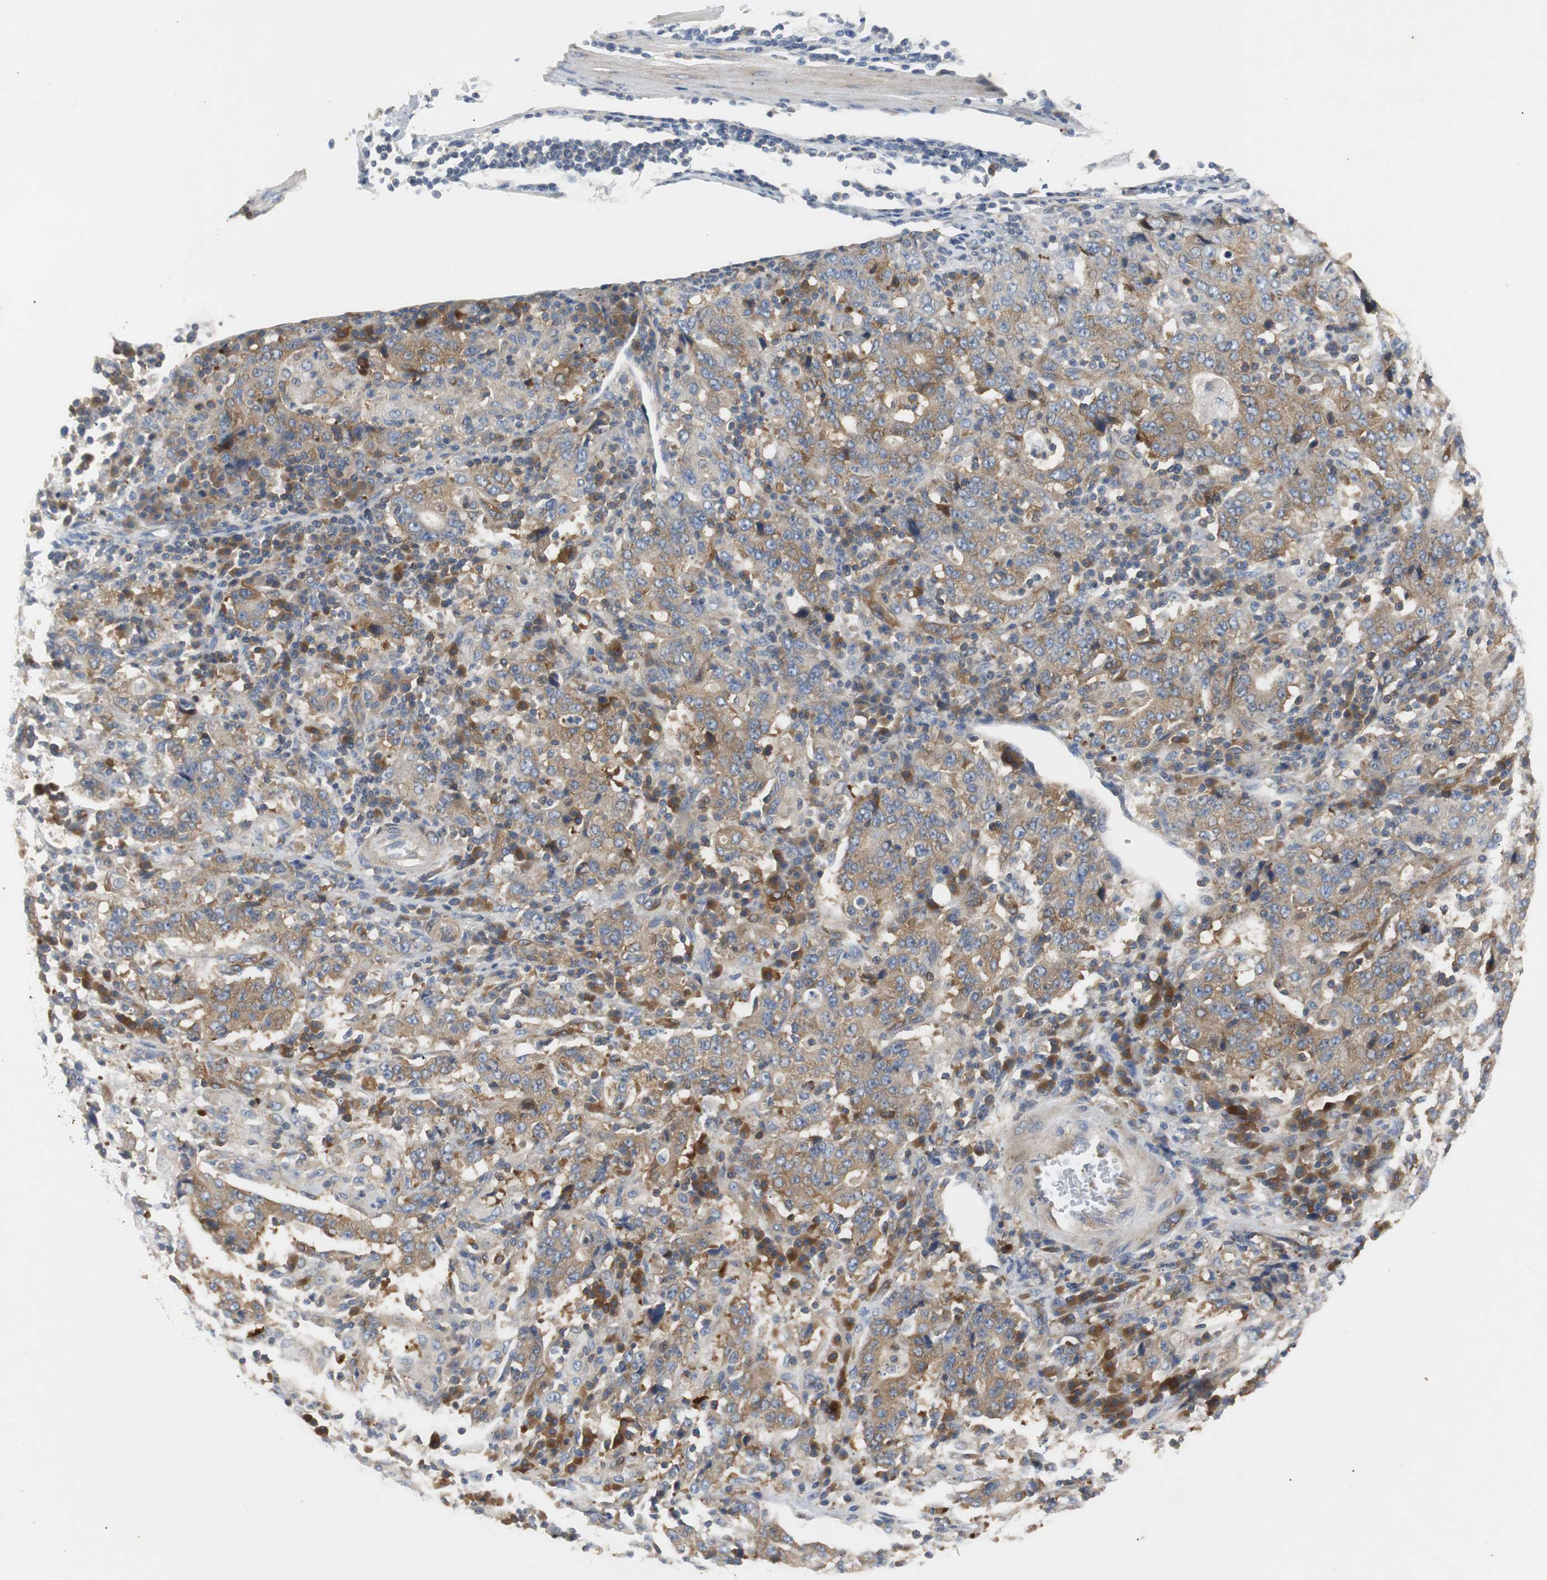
{"staining": {"intensity": "moderate", "quantity": ">75%", "location": "cytoplasmic/membranous"}, "tissue": "stomach cancer", "cell_type": "Tumor cells", "image_type": "cancer", "snomed": [{"axis": "morphology", "description": "Normal tissue, NOS"}, {"axis": "morphology", "description": "Adenocarcinoma, NOS"}, {"axis": "topography", "description": "Stomach, upper"}, {"axis": "topography", "description": "Stomach"}], "caption": "Adenocarcinoma (stomach) stained with DAB (3,3'-diaminobenzidine) immunohistochemistry exhibits medium levels of moderate cytoplasmic/membranous staining in about >75% of tumor cells.", "gene": "GYS1", "patient": {"sex": "male", "age": 59}}